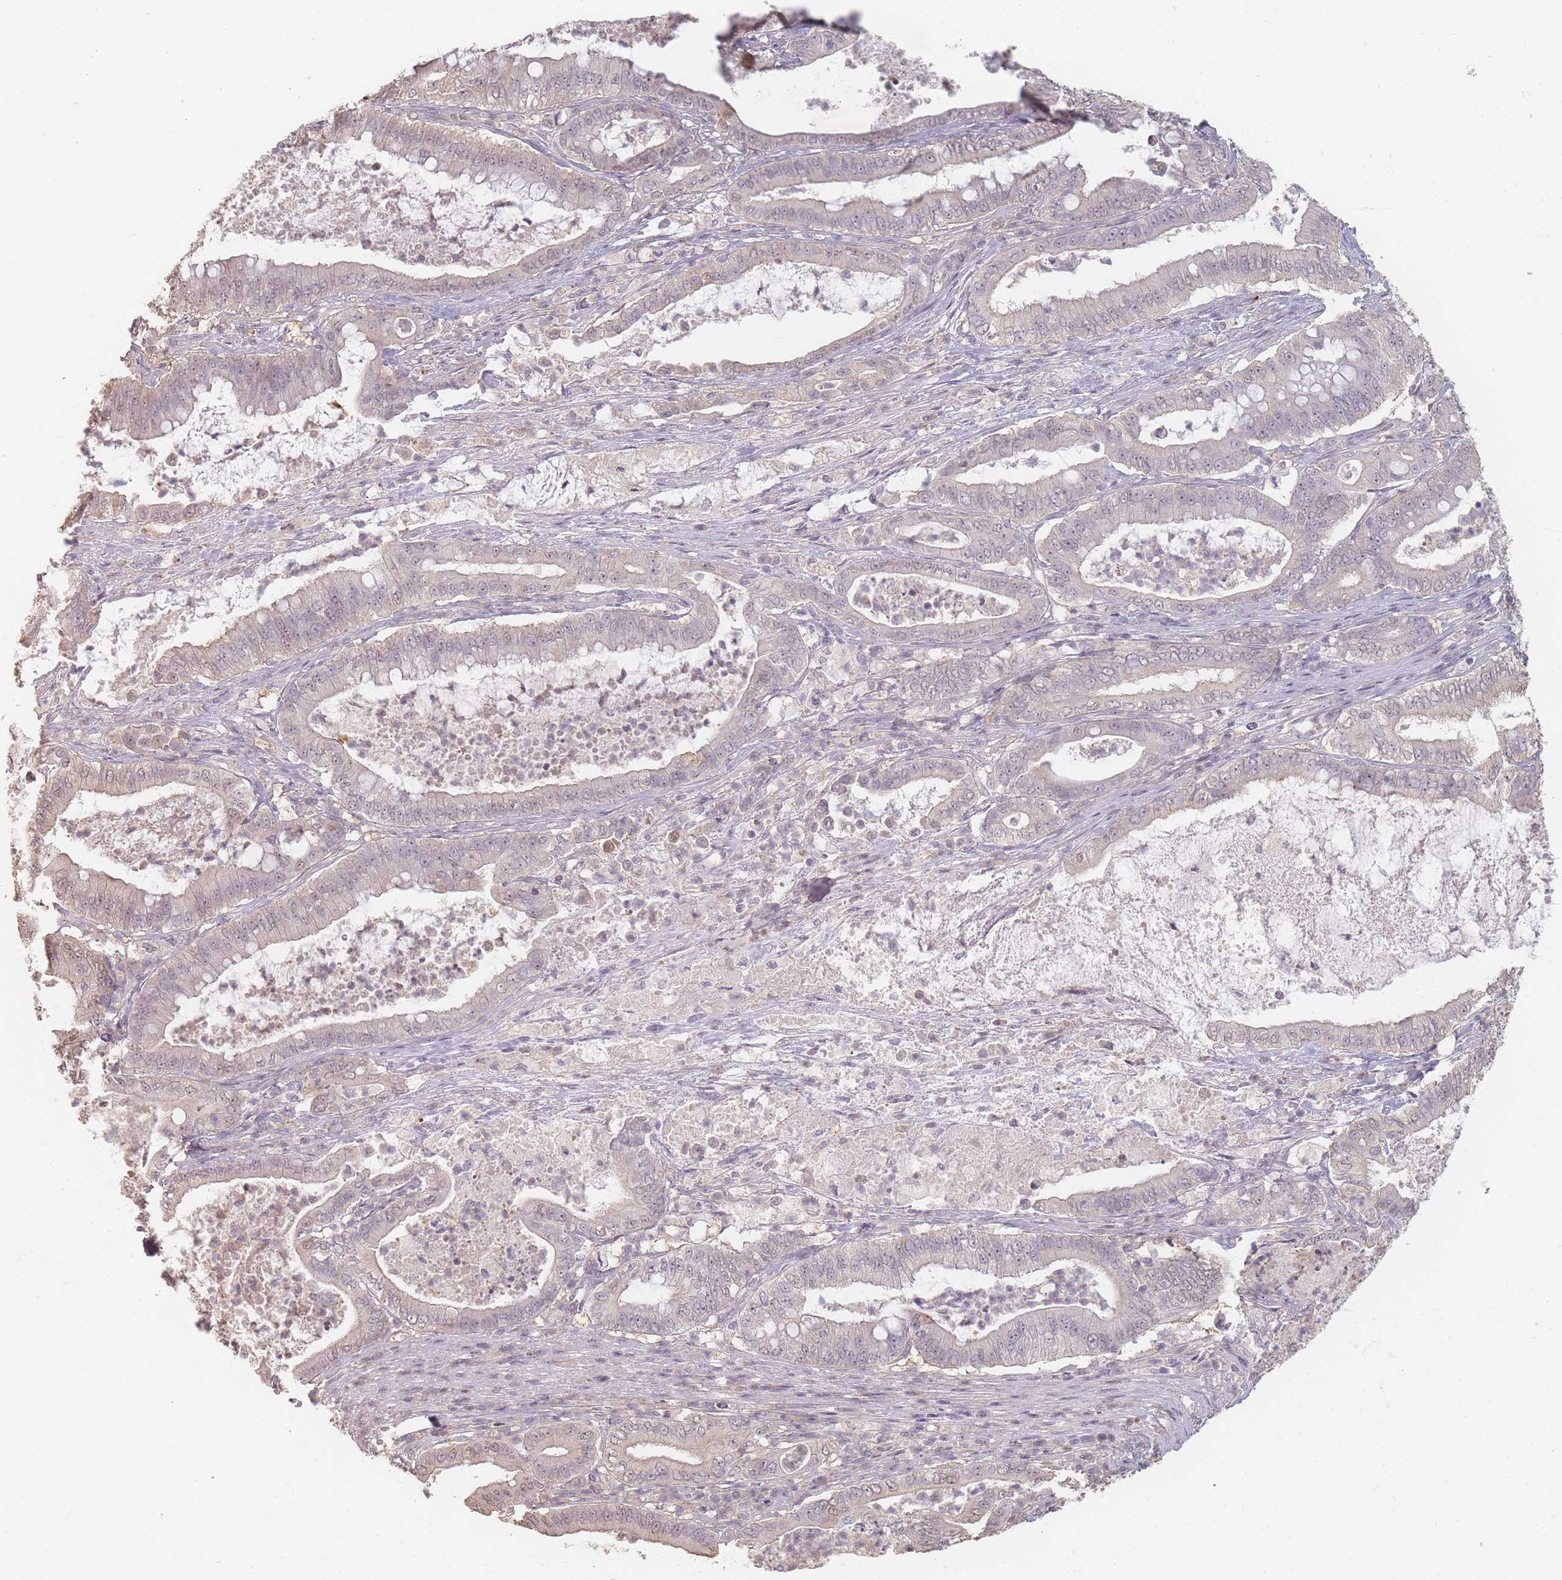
{"staining": {"intensity": "weak", "quantity": "25%-75%", "location": "nuclear"}, "tissue": "pancreatic cancer", "cell_type": "Tumor cells", "image_type": "cancer", "snomed": [{"axis": "morphology", "description": "Adenocarcinoma, NOS"}, {"axis": "topography", "description": "Pancreas"}], "caption": "DAB (3,3'-diaminobenzidine) immunohistochemical staining of pancreatic adenocarcinoma exhibits weak nuclear protein staining in about 25%-75% of tumor cells. (brown staining indicates protein expression, while blue staining denotes nuclei).", "gene": "RFTN1", "patient": {"sex": "male", "age": 71}}